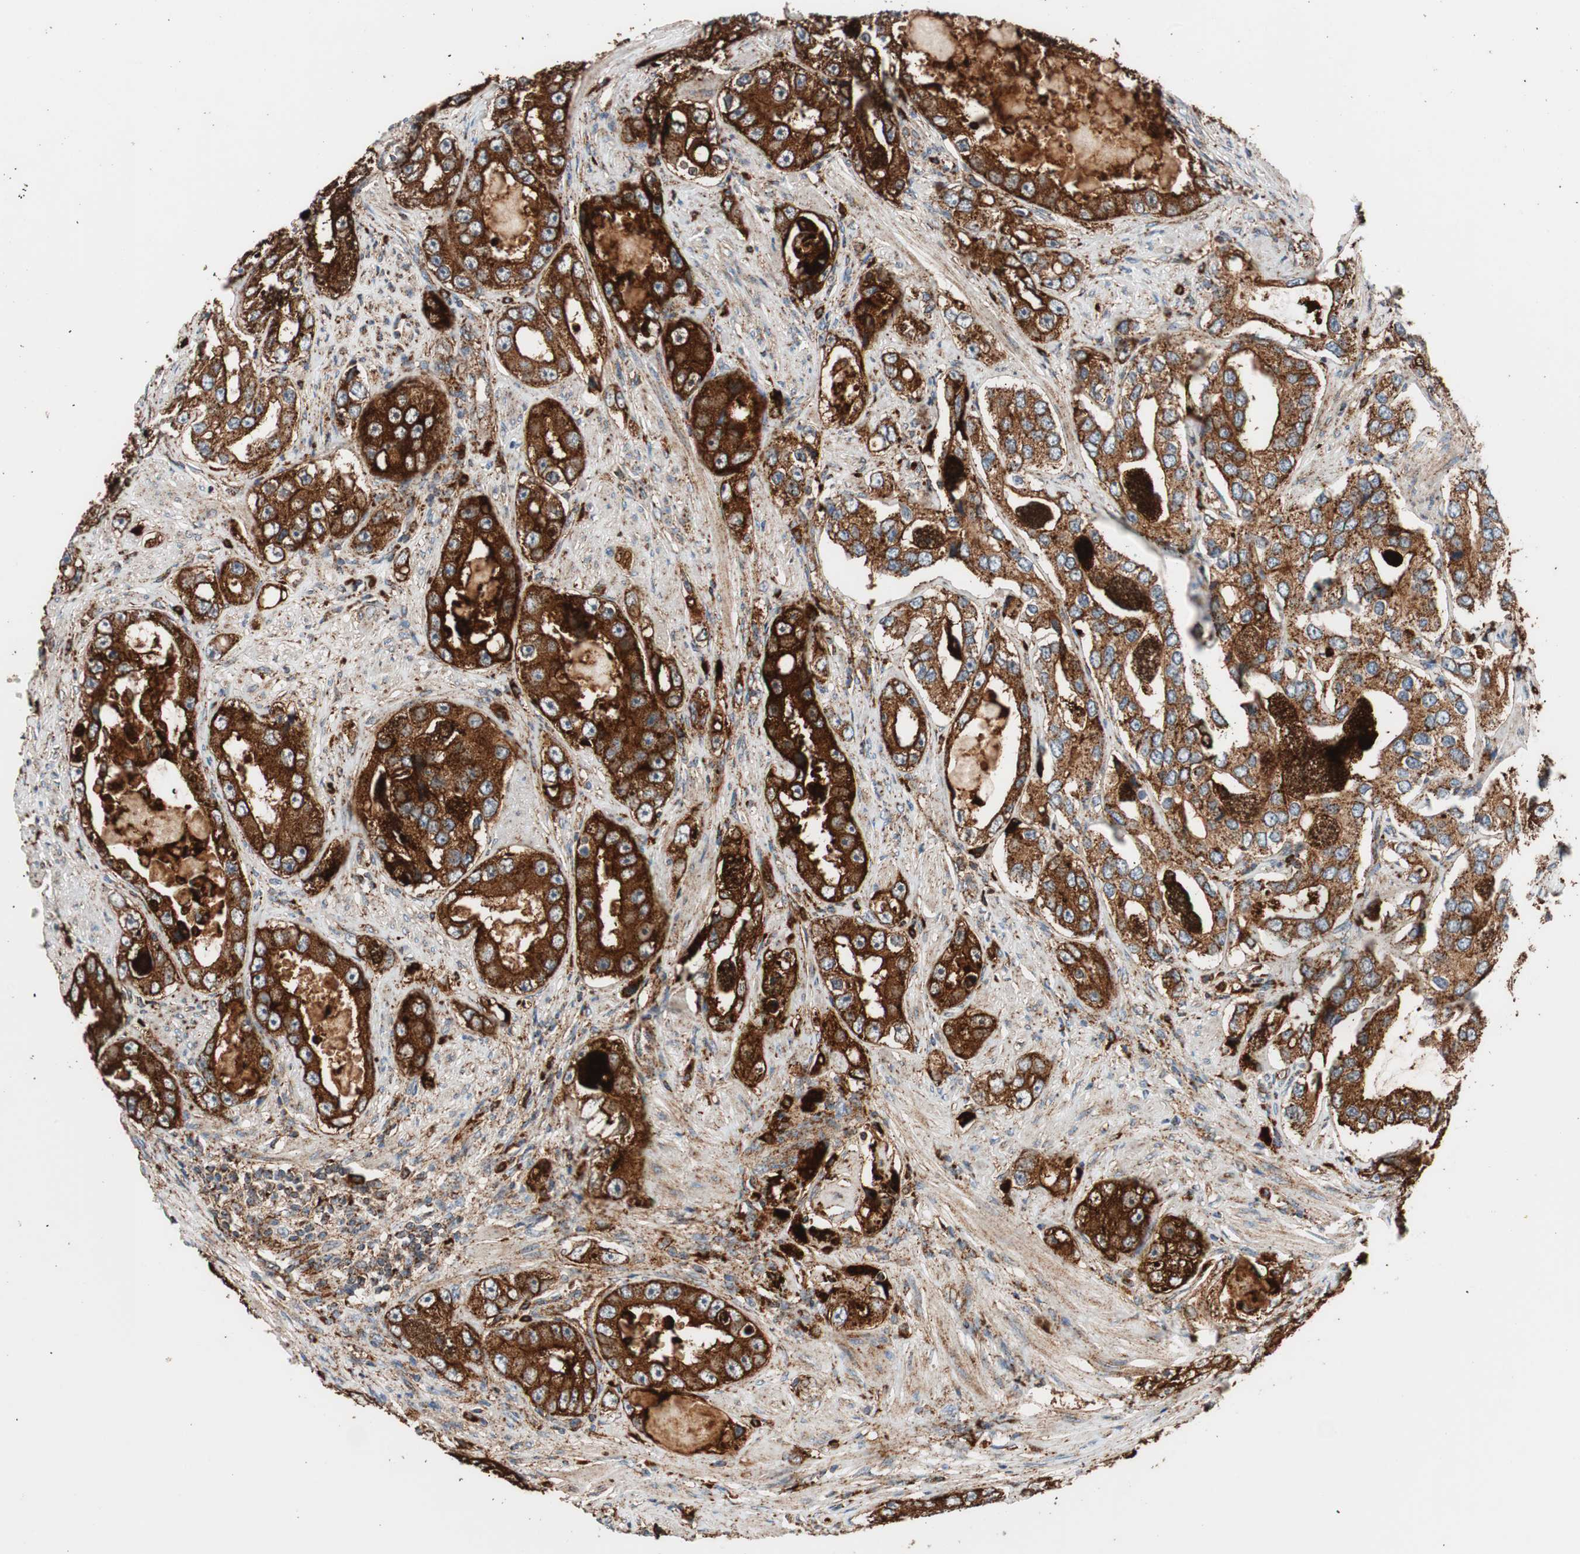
{"staining": {"intensity": "strong", "quantity": ">75%", "location": "cytoplasmic/membranous"}, "tissue": "prostate cancer", "cell_type": "Tumor cells", "image_type": "cancer", "snomed": [{"axis": "morphology", "description": "Adenocarcinoma, High grade"}, {"axis": "topography", "description": "Prostate"}], "caption": "Prostate cancer tissue demonstrates strong cytoplasmic/membranous positivity in about >75% of tumor cells, visualized by immunohistochemistry.", "gene": "LAMP1", "patient": {"sex": "male", "age": 63}}